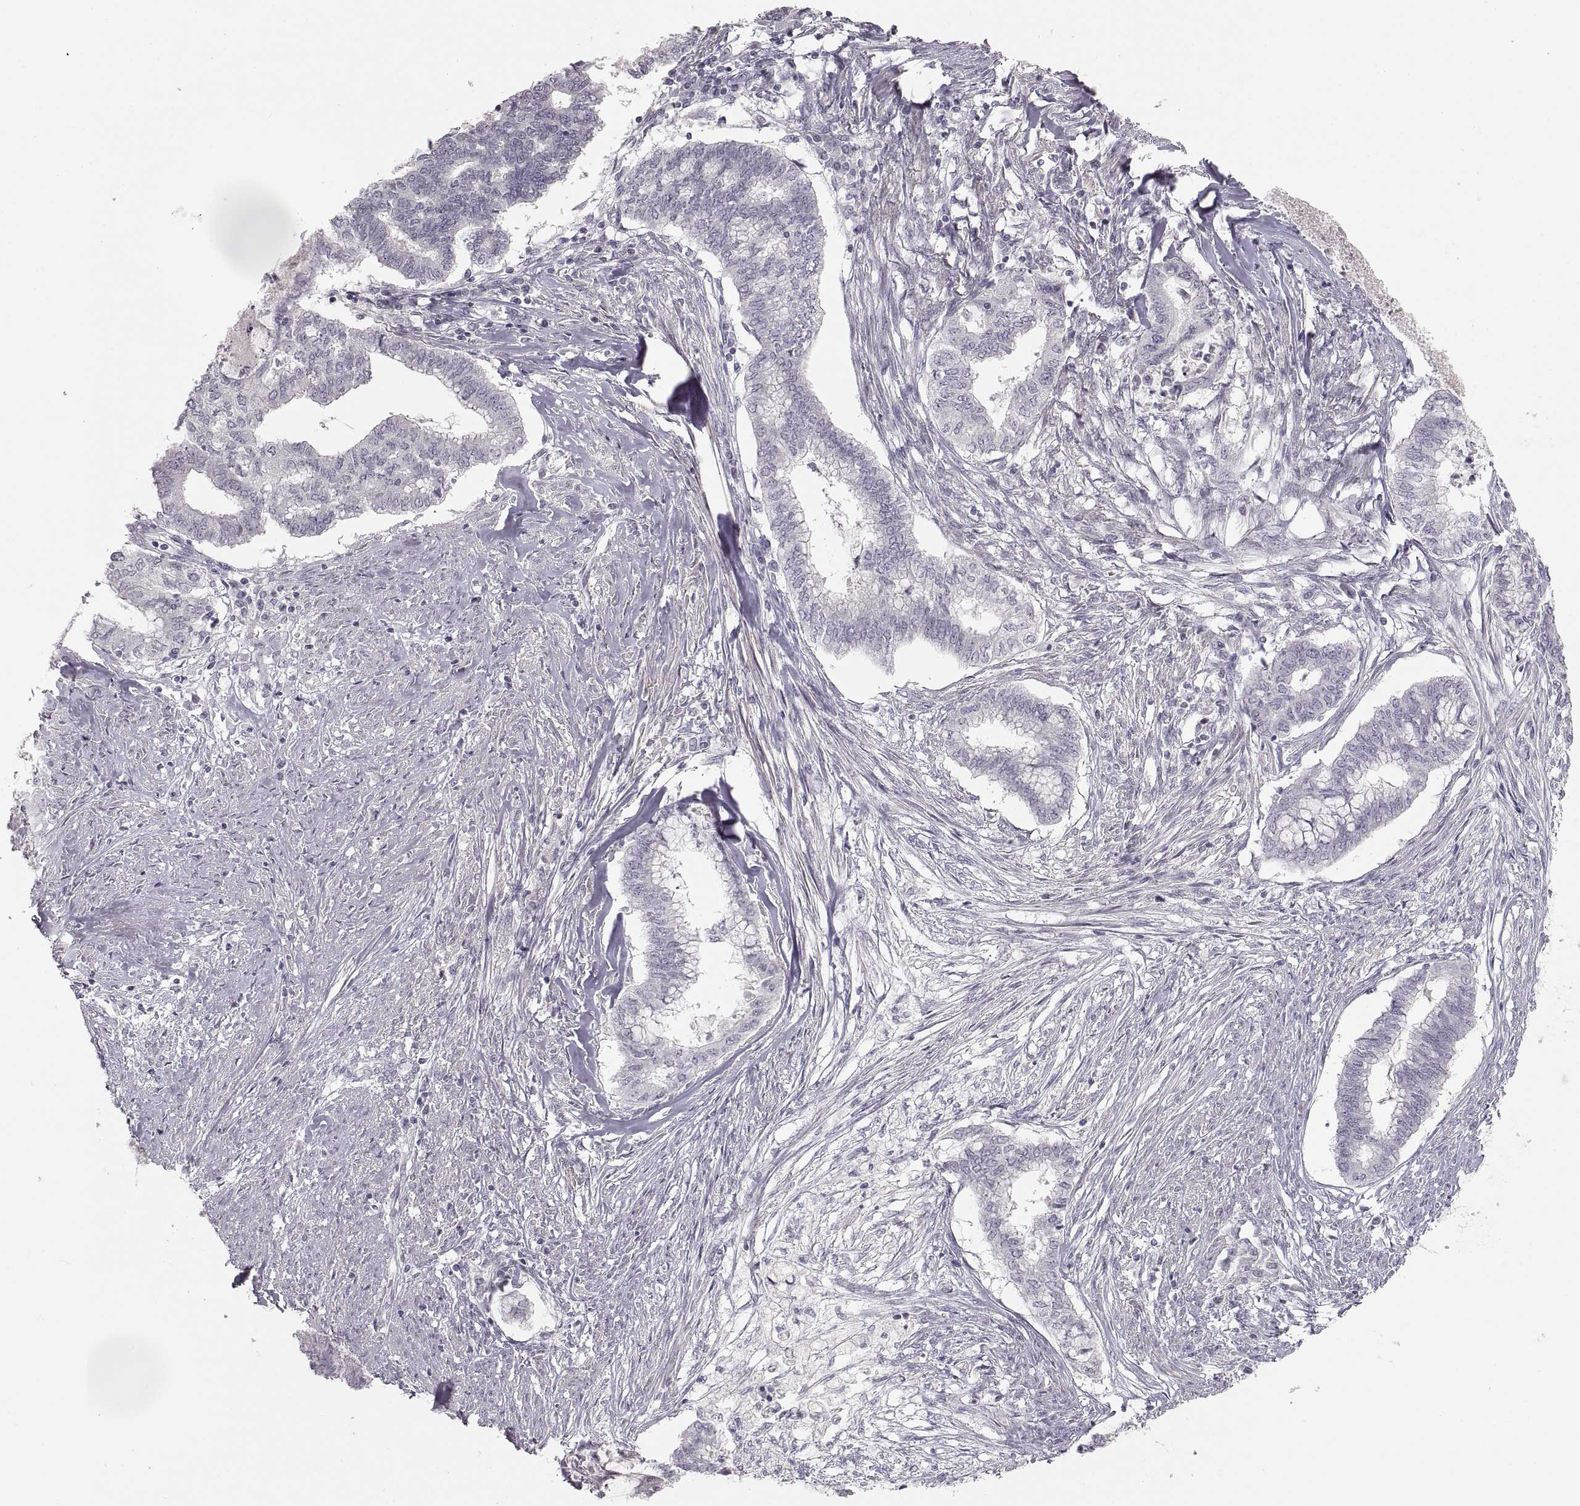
{"staining": {"intensity": "negative", "quantity": "none", "location": "none"}, "tissue": "endometrial cancer", "cell_type": "Tumor cells", "image_type": "cancer", "snomed": [{"axis": "morphology", "description": "Adenocarcinoma, NOS"}, {"axis": "topography", "description": "Endometrium"}], "caption": "Tumor cells are negative for brown protein staining in endometrial cancer.", "gene": "PCSK2", "patient": {"sex": "female", "age": 79}}